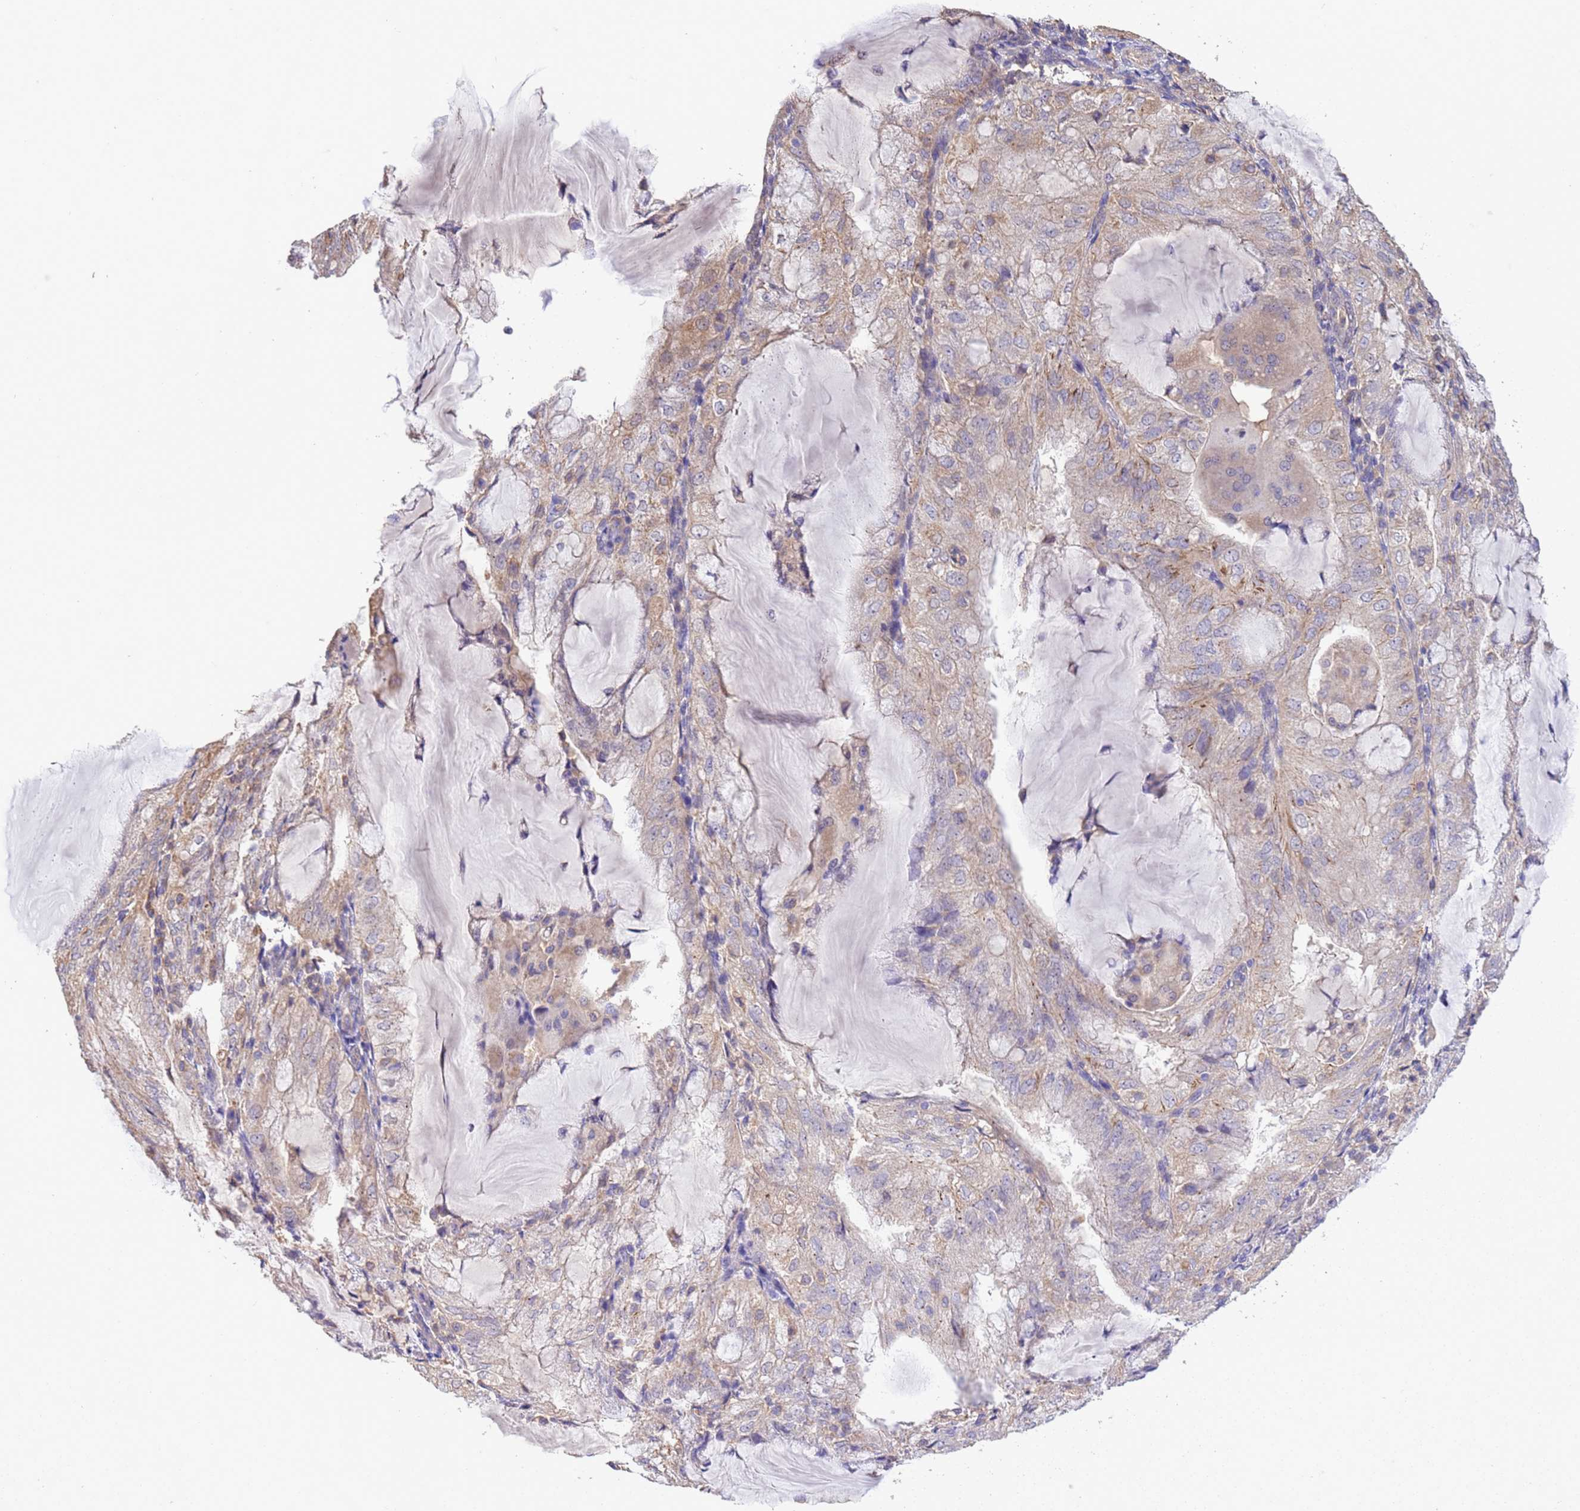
{"staining": {"intensity": "weak", "quantity": "<25%", "location": "cytoplasmic/membranous"}, "tissue": "endometrial cancer", "cell_type": "Tumor cells", "image_type": "cancer", "snomed": [{"axis": "morphology", "description": "Adenocarcinoma, NOS"}, {"axis": "topography", "description": "Endometrium"}], "caption": "DAB immunohistochemical staining of human endometrial adenocarcinoma displays no significant positivity in tumor cells.", "gene": "NPHP1", "patient": {"sex": "female", "age": 81}}